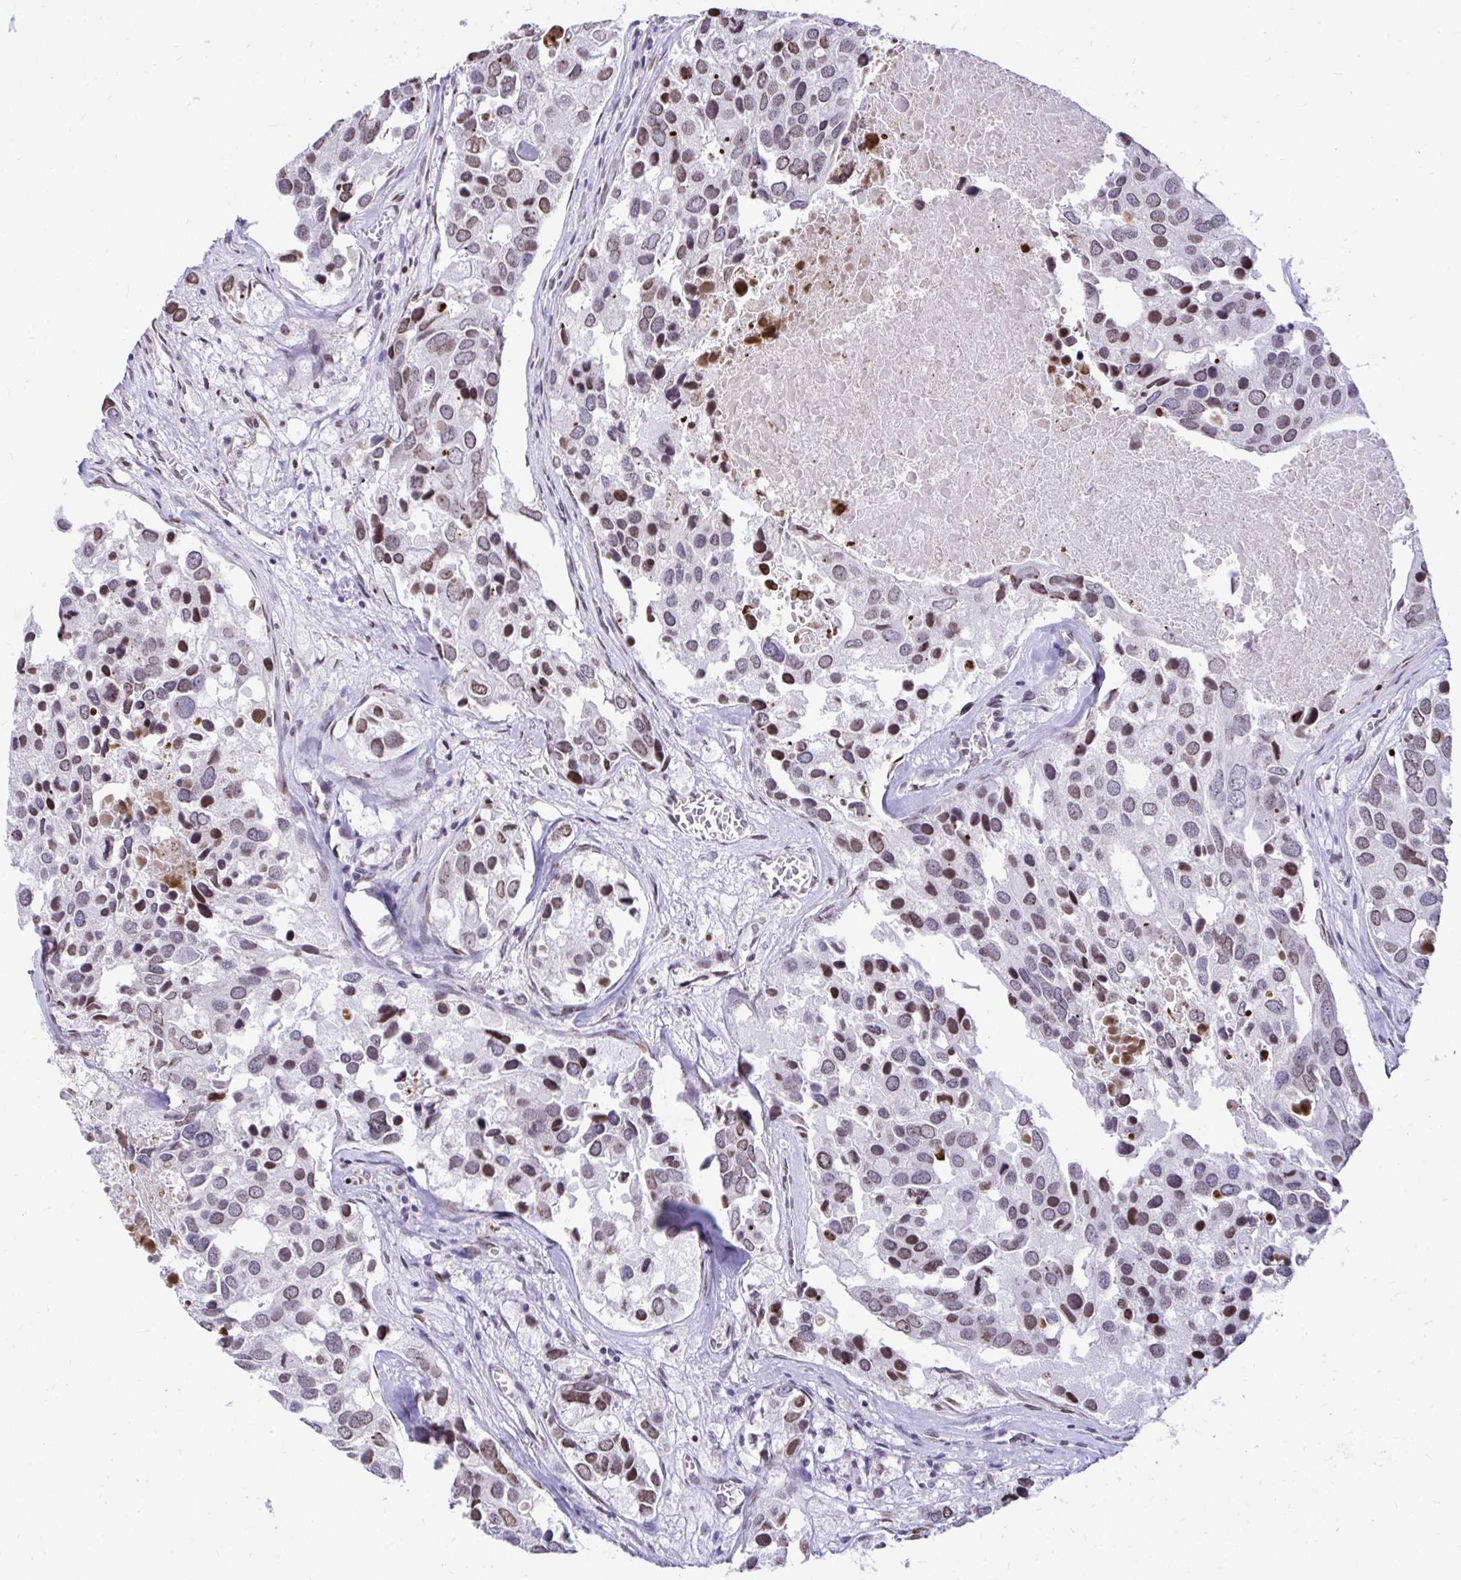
{"staining": {"intensity": "moderate", "quantity": "25%-75%", "location": "cytoplasmic/membranous,nuclear"}, "tissue": "breast cancer", "cell_type": "Tumor cells", "image_type": "cancer", "snomed": [{"axis": "morphology", "description": "Duct carcinoma"}, {"axis": "topography", "description": "Breast"}], "caption": "Immunohistochemistry photomicrograph of human breast cancer (invasive ductal carcinoma) stained for a protein (brown), which shows medium levels of moderate cytoplasmic/membranous and nuclear expression in approximately 25%-75% of tumor cells.", "gene": "BANF1", "patient": {"sex": "female", "age": 83}}